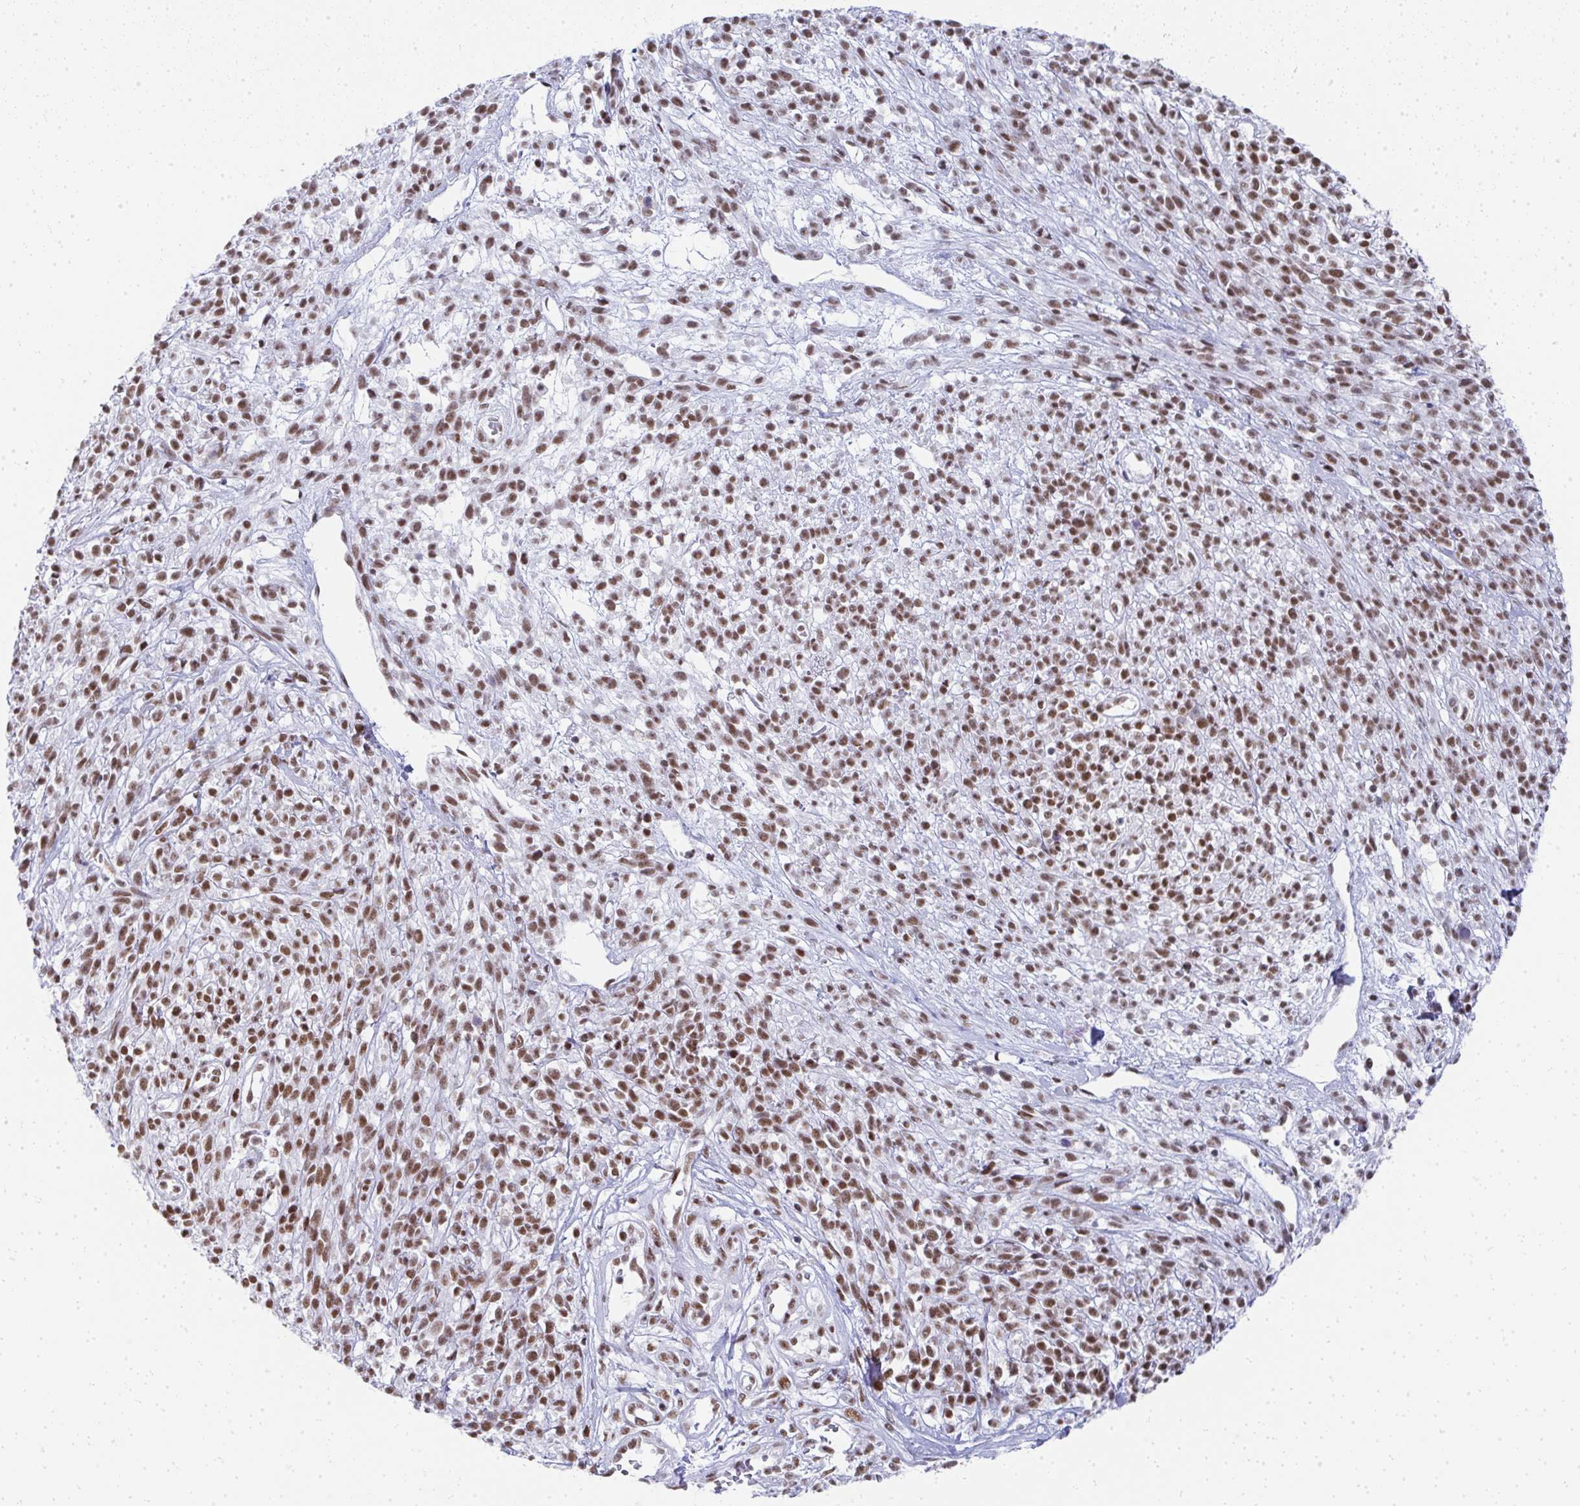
{"staining": {"intensity": "moderate", "quantity": ">75%", "location": "nuclear"}, "tissue": "melanoma", "cell_type": "Tumor cells", "image_type": "cancer", "snomed": [{"axis": "morphology", "description": "Malignant melanoma, NOS"}, {"axis": "topography", "description": "Skin"}, {"axis": "topography", "description": "Skin of trunk"}], "caption": "An image showing moderate nuclear staining in approximately >75% of tumor cells in malignant melanoma, as visualized by brown immunohistochemical staining.", "gene": "CREBBP", "patient": {"sex": "male", "age": 74}}